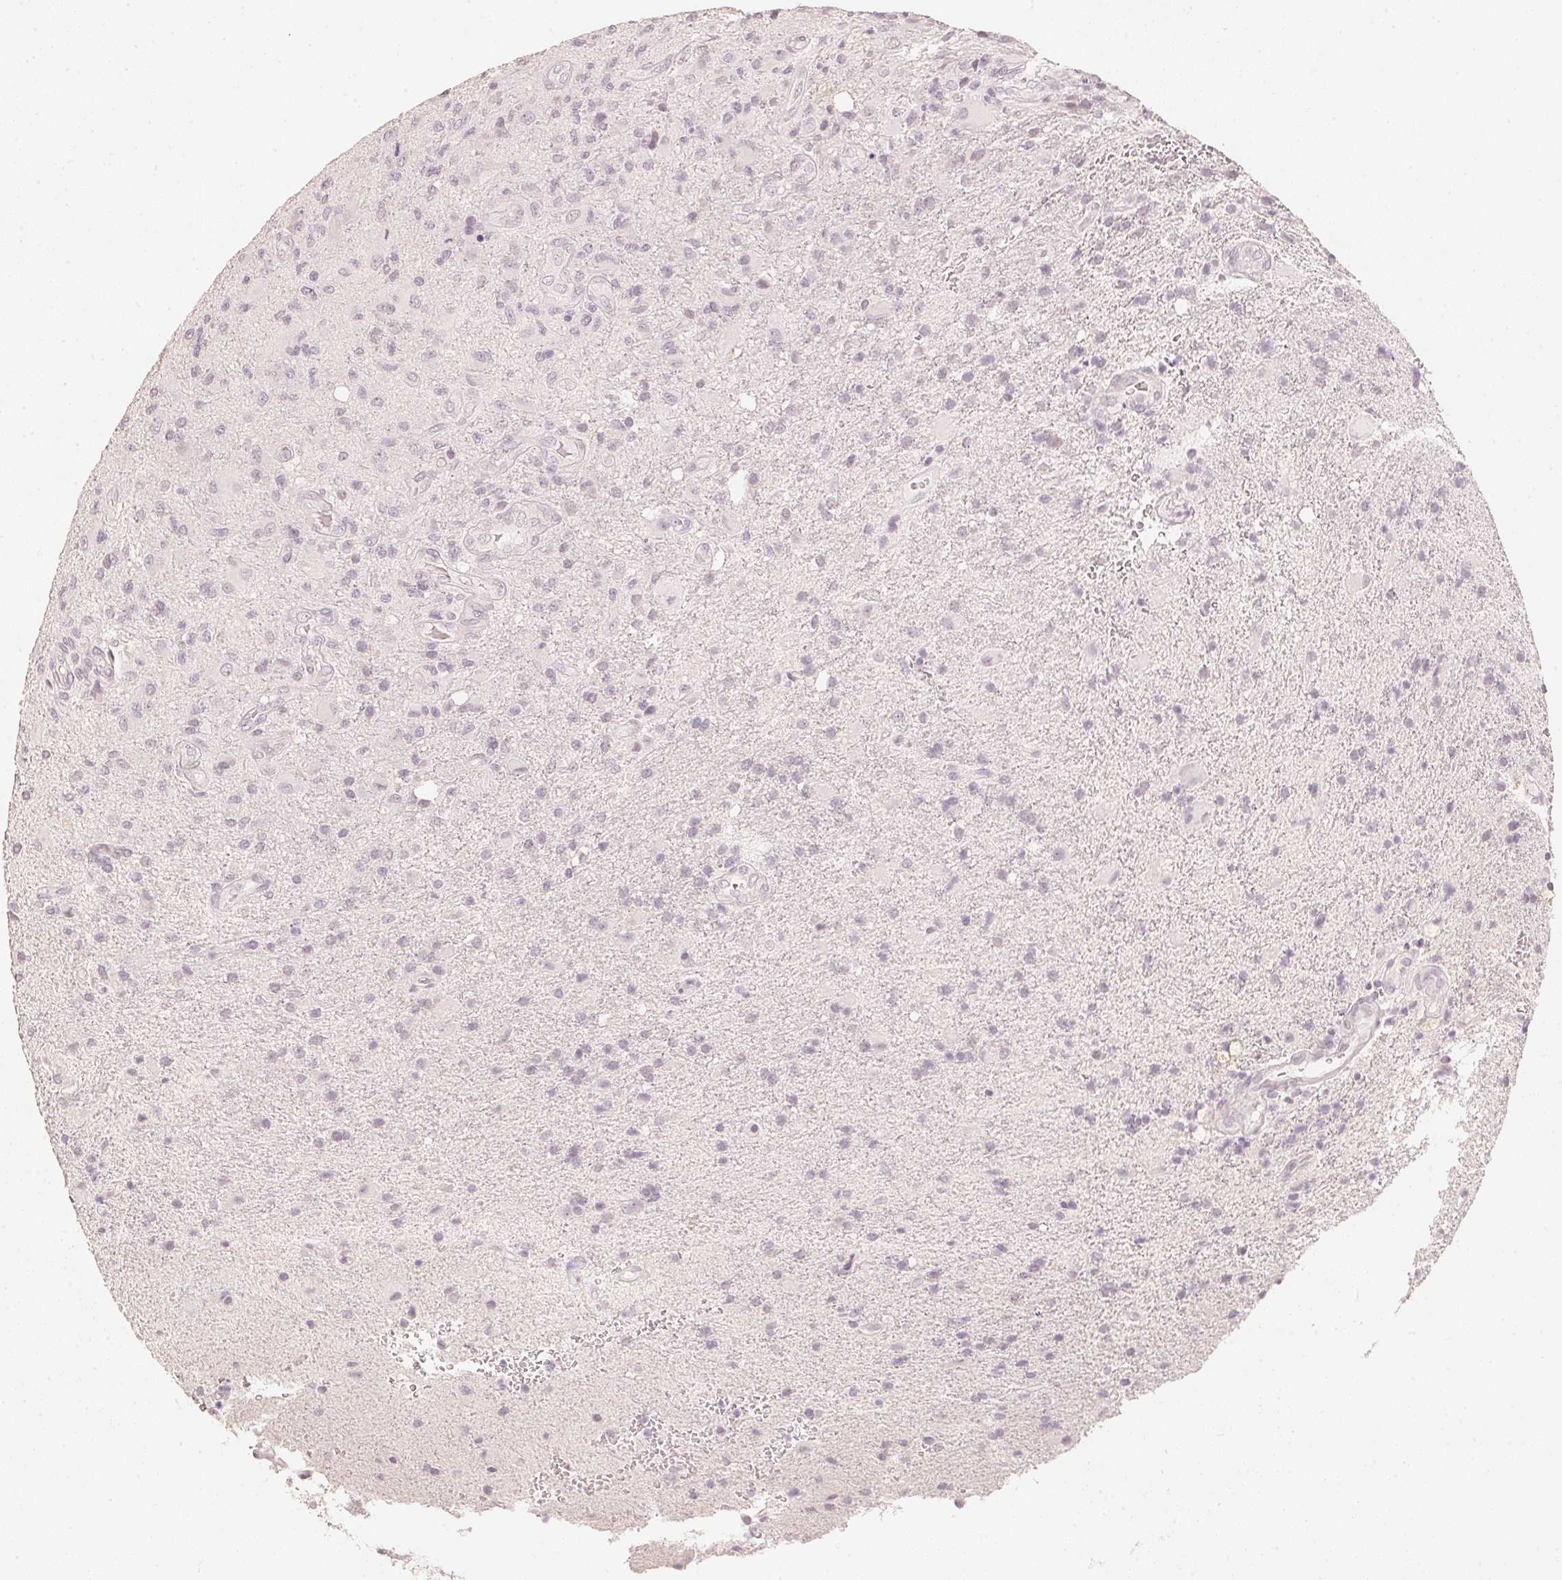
{"staining": {"intensity": "negative", "quantity": "none", "location": "none"}, "tissue": "glioma", "cell_type": "Tumor cells", "image_type": "cancer", "snomed": [{"axis": "morphology", "description": "Glioma, malignant, High grade"}, {"axis": "topography", "description": "Brain"}], "caption": "The micrograph exhibits no staining of tumor cells in malignant glioma (high-grade).", "gene": "CALB1", "patient": {"sex": "female", "age": 65}}